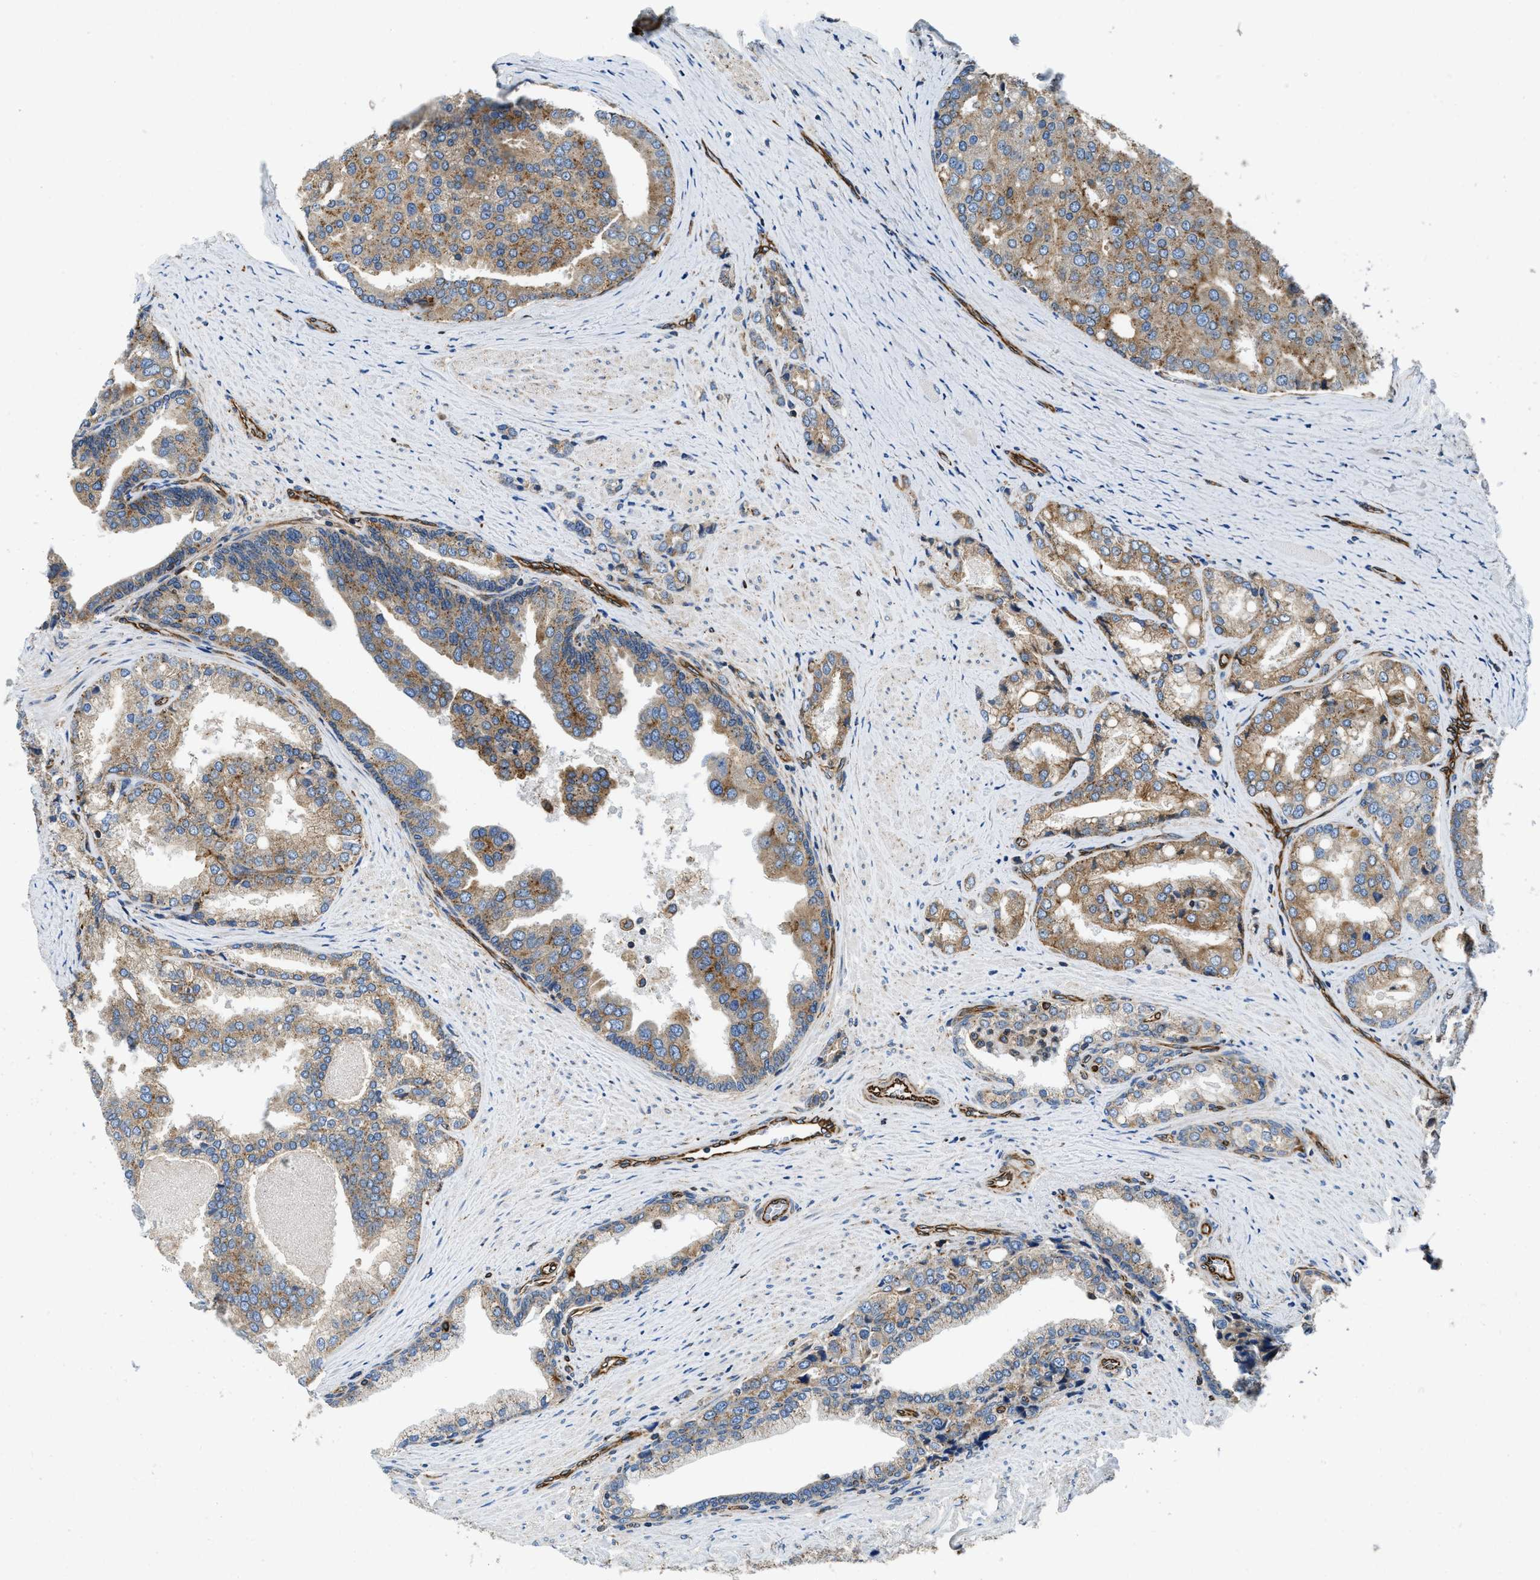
{"staining": {"intensity": "moderate", "quantity": ">75%", "location": "cytoplasmic/membranous"}, "tissue": "prostate cancer", "cell_type": "Tumor cells", "image_type": "cancer", "snomed": [{"axis": "morphology", "description": "Adenocarcinoma, High grade"}, {"axis": "topography", "description": "Prostate"}], "caption": "A brown stain labels moderate cytoplasmic/membranous staining of a protein in prostate cancer tumor cells. The staining was performed using DAB to visualize the protein expression in brown, while the nuclei were stained in blue with hematoxylin (Magnification: 20x).", "gene": "HSD17B12", "patient": {"sex": "male", "age": 50}}